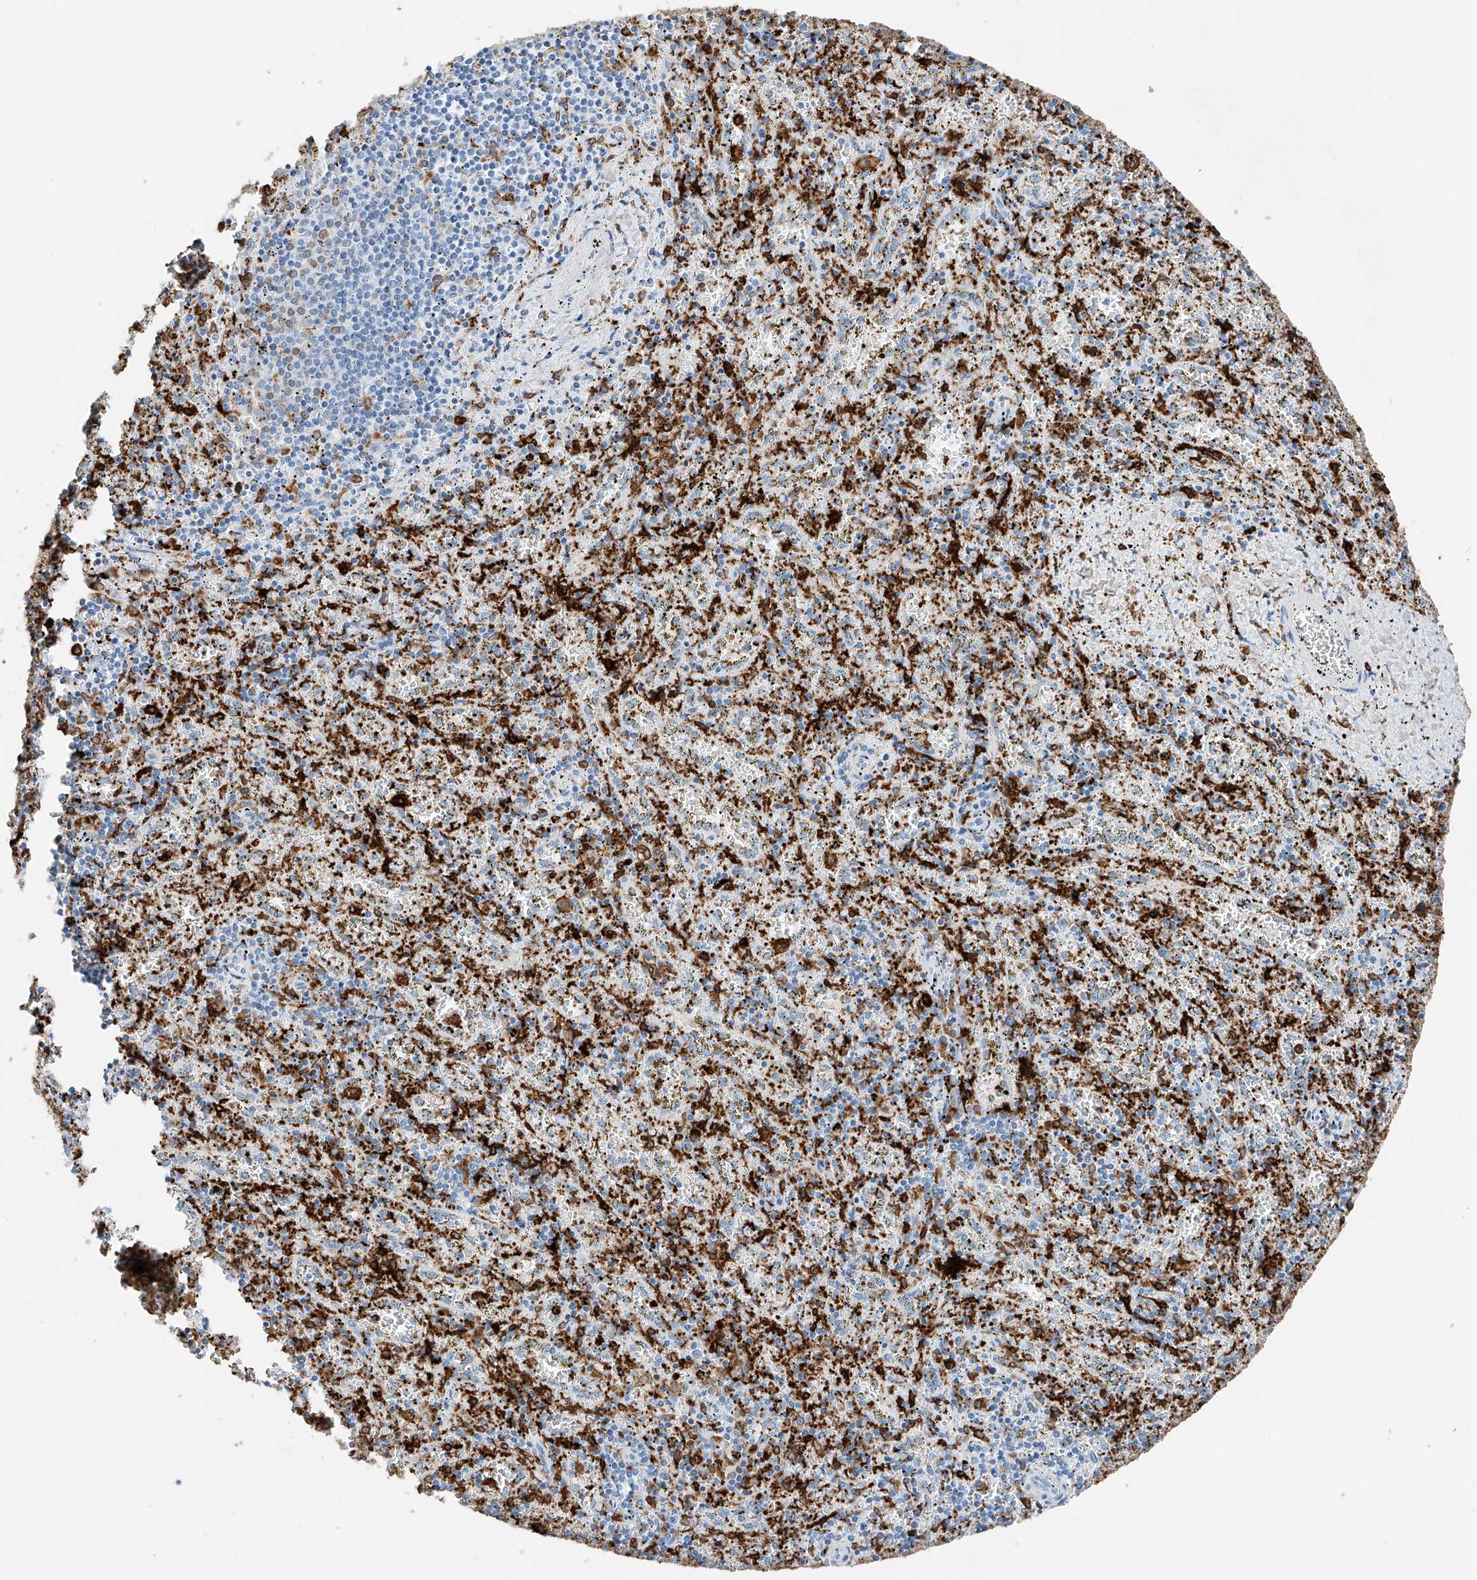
{"staining": {"intensity": "moderate", "quantity": "25%-75%", "location": "cytoplasmic/membranous"}, "tissue": "spleen", "cell_type": "Cells in red pulp", "image_type": "normal", "snomed": [{"axis": "morphology", "description": "Normal tissue, NOS"}, {"axis": "topography", "description": "Spleen"}], "caption": "Cells in red pulp display medium levels of moderate cytoplasmic/membranous staining in approximately 25%-75% of cells in benign human spleen.", "gene": "TBXAS1", "patient": {"sex": "male", "age": 11}}